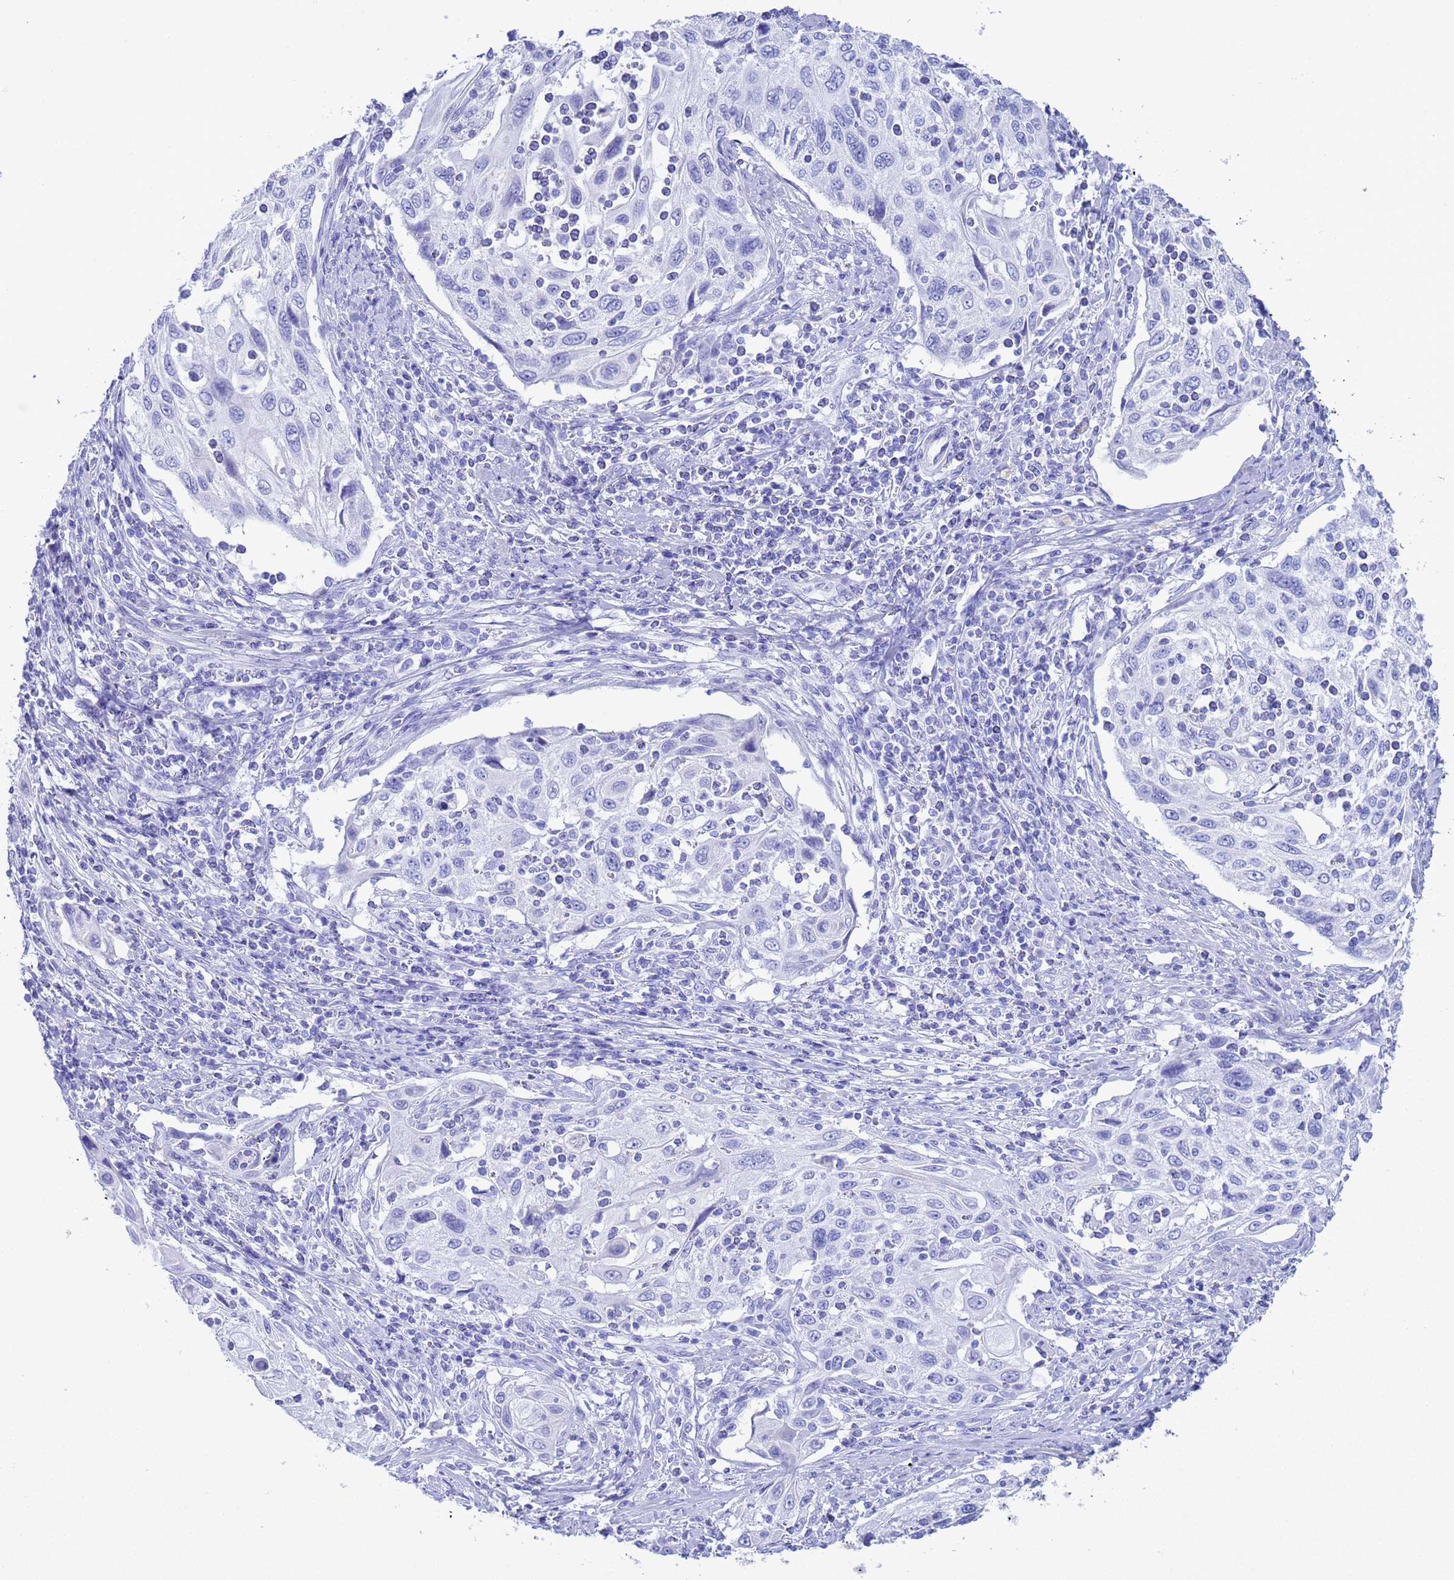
{"staining": {"intensity": "negative", "quantity": "none", "location": "none"}, "tissue": "cervical cancer", "cell_type": "Tumor cells", "image_type": "cancer", "snomed": [{"axis": "morphology", "description": "Squamous cell carcinoma, NOS"}, {"axis": "topography", "description": "Cervix"}], "caption": "DAB immunohistochemical staining of squamous cell carcinoma (cervical) displays no significant positivity in tumor cells. (Immunohistochemistry (ihc), brightfield microscopy, high magnification).", "gene": "GSTM1", "patient": {"sex": "female", "age": 70}}